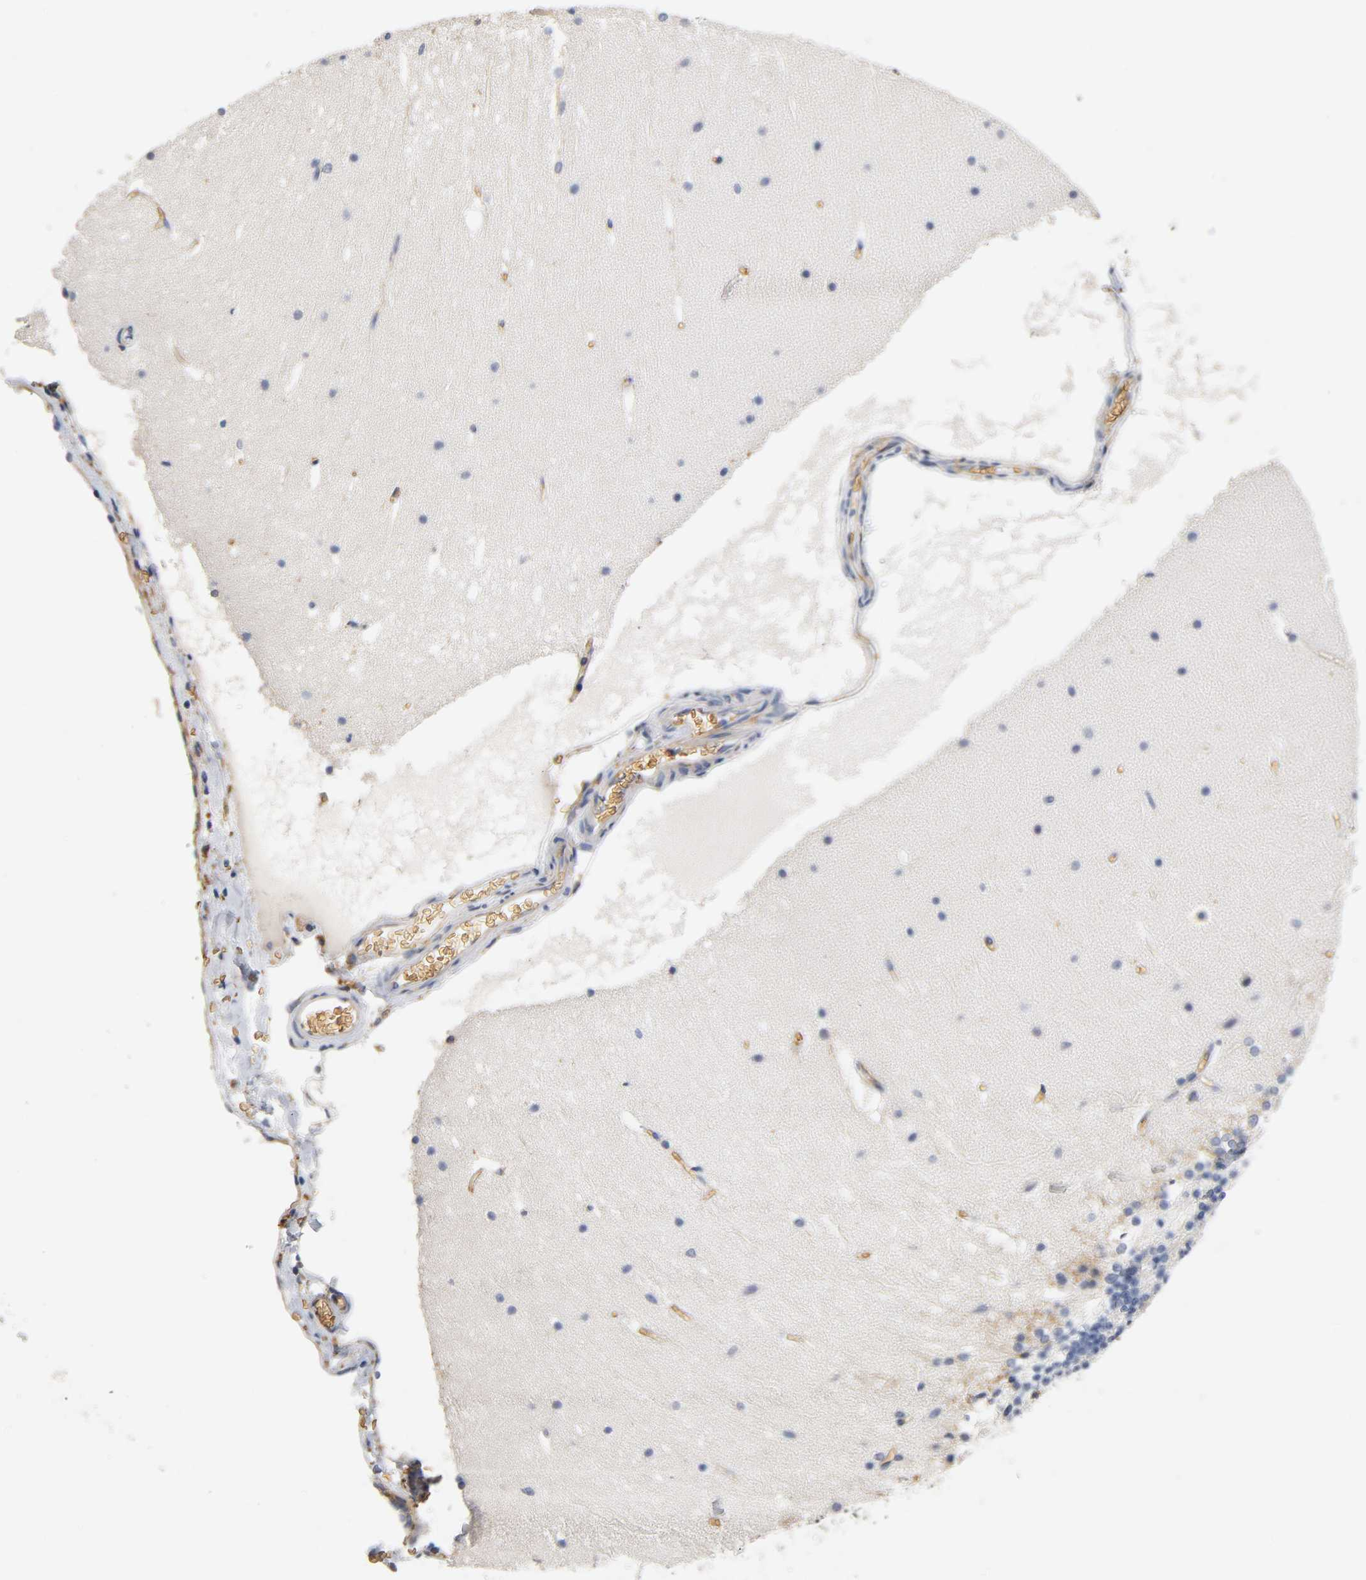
{"staining": {"intensity": "negative", "quantity": "none", "location": "none"}, "tissue": "cerebellum", "cell_type": "Cells in granular layer", "image_type": "normal", "snomed": [{"axis": "morphology", "description": "Normal tissue, NOS"}, {"axis": "topography", "description": "Cerebellum"}], "caption": "Immunohistochemical staining of benign human cerebellum exhibits no significant expression in cells in granular layer.", "gene": "UCKL1", "patient": {"sex": "female", "age": 19}}